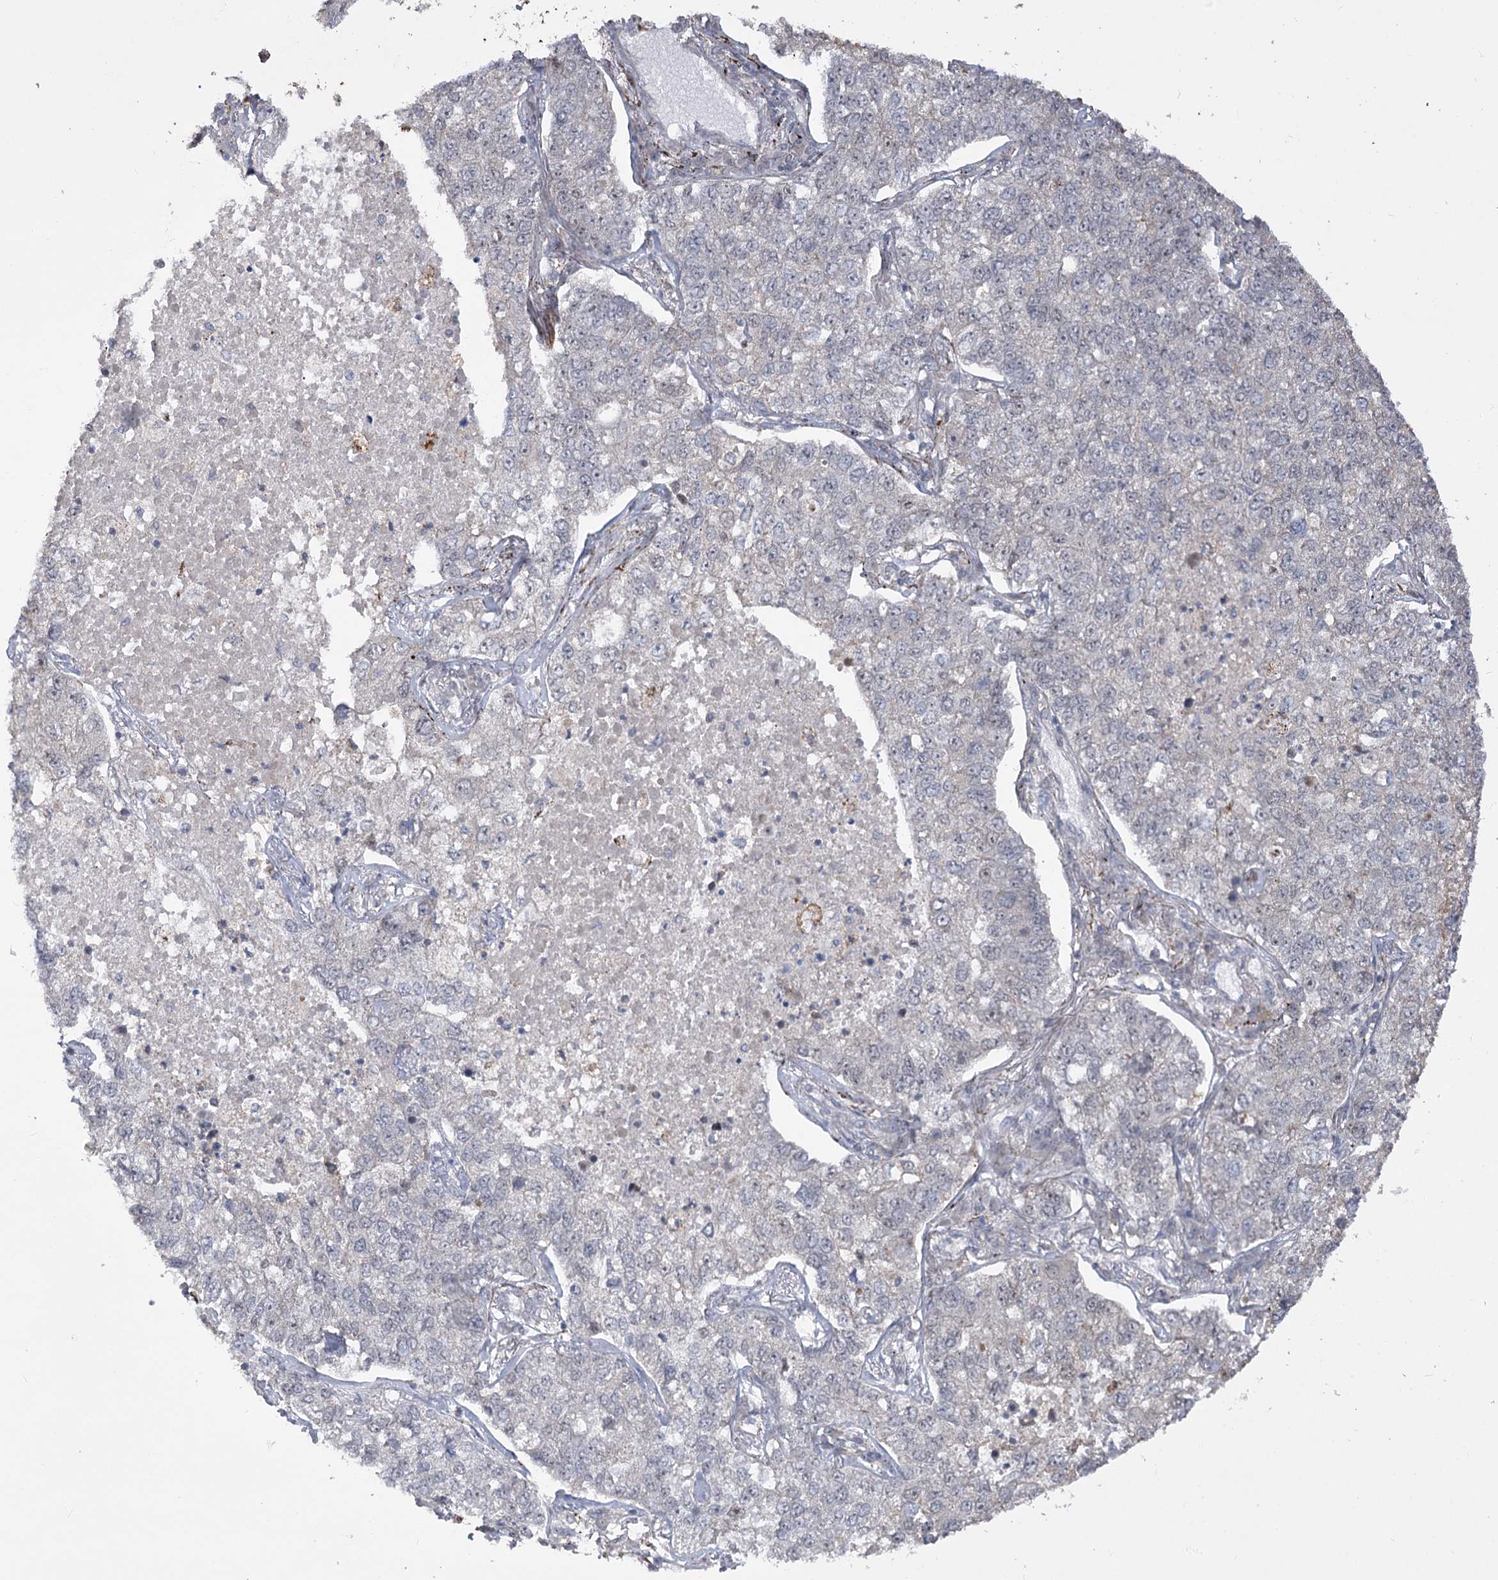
{"staining": {"intensity": "negative", "quantity": "none", "location": "none"}, "tissue": "lung cancer", "cell_type": "Tumor cells", "image_type": "cancer", "snomed": [{"axis": "morphology", "description": "Adenocarcinoma, NOS"}, {"axis": "topography", "description": "Lung"}], "caption": "The IHC photomicrograph has no significant staining in tumor cells of lung cancer tissue. Brightfield microscopy of IHC stained with DAB (3,3'-diaminobenzidine) (brown) and hematoxylin (blue), captured at high magnification.", "gene": "ZSCAN23", "patient": {"sex": "male", "age": 49}}